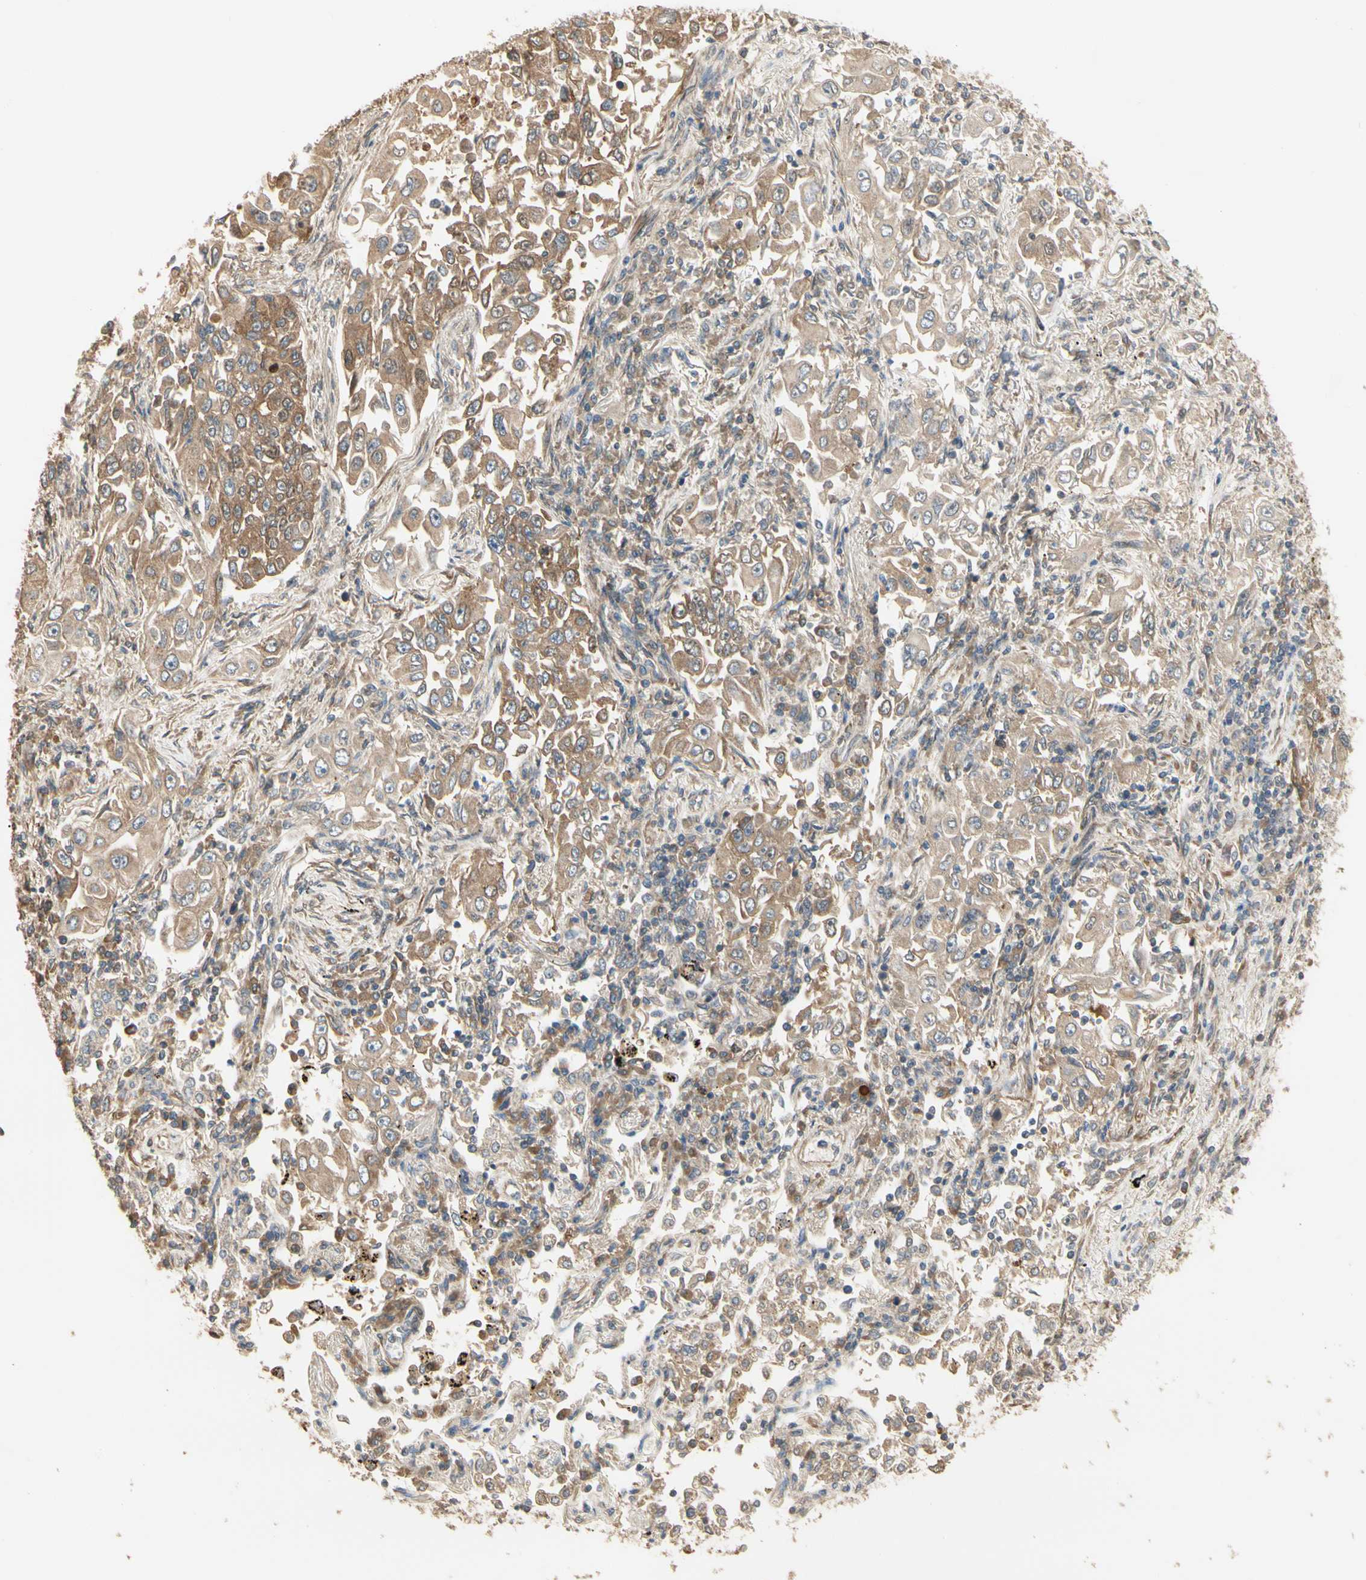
{"staining": {"intensity": "moderate", "quantity": ">75%", "location": "cytoplasmic/membranous"}, "tissue": "lung cancer", "cell_type": "Tumor cells", "image_type": "cancer", "snomed": [{"axis": "morphology", "description": "Adenocarcinoma, NOS"}, {"axis": "topography", "description": "Lung"}], "caption": "A medium amount of moderate cytoplasmic/membranous staining is seen in about >75% of tumor cells in lung cancer (adenocarcinoma) tissue.", "gene": "IRAG1", "patient": {"sex": "male", "age": 84}}